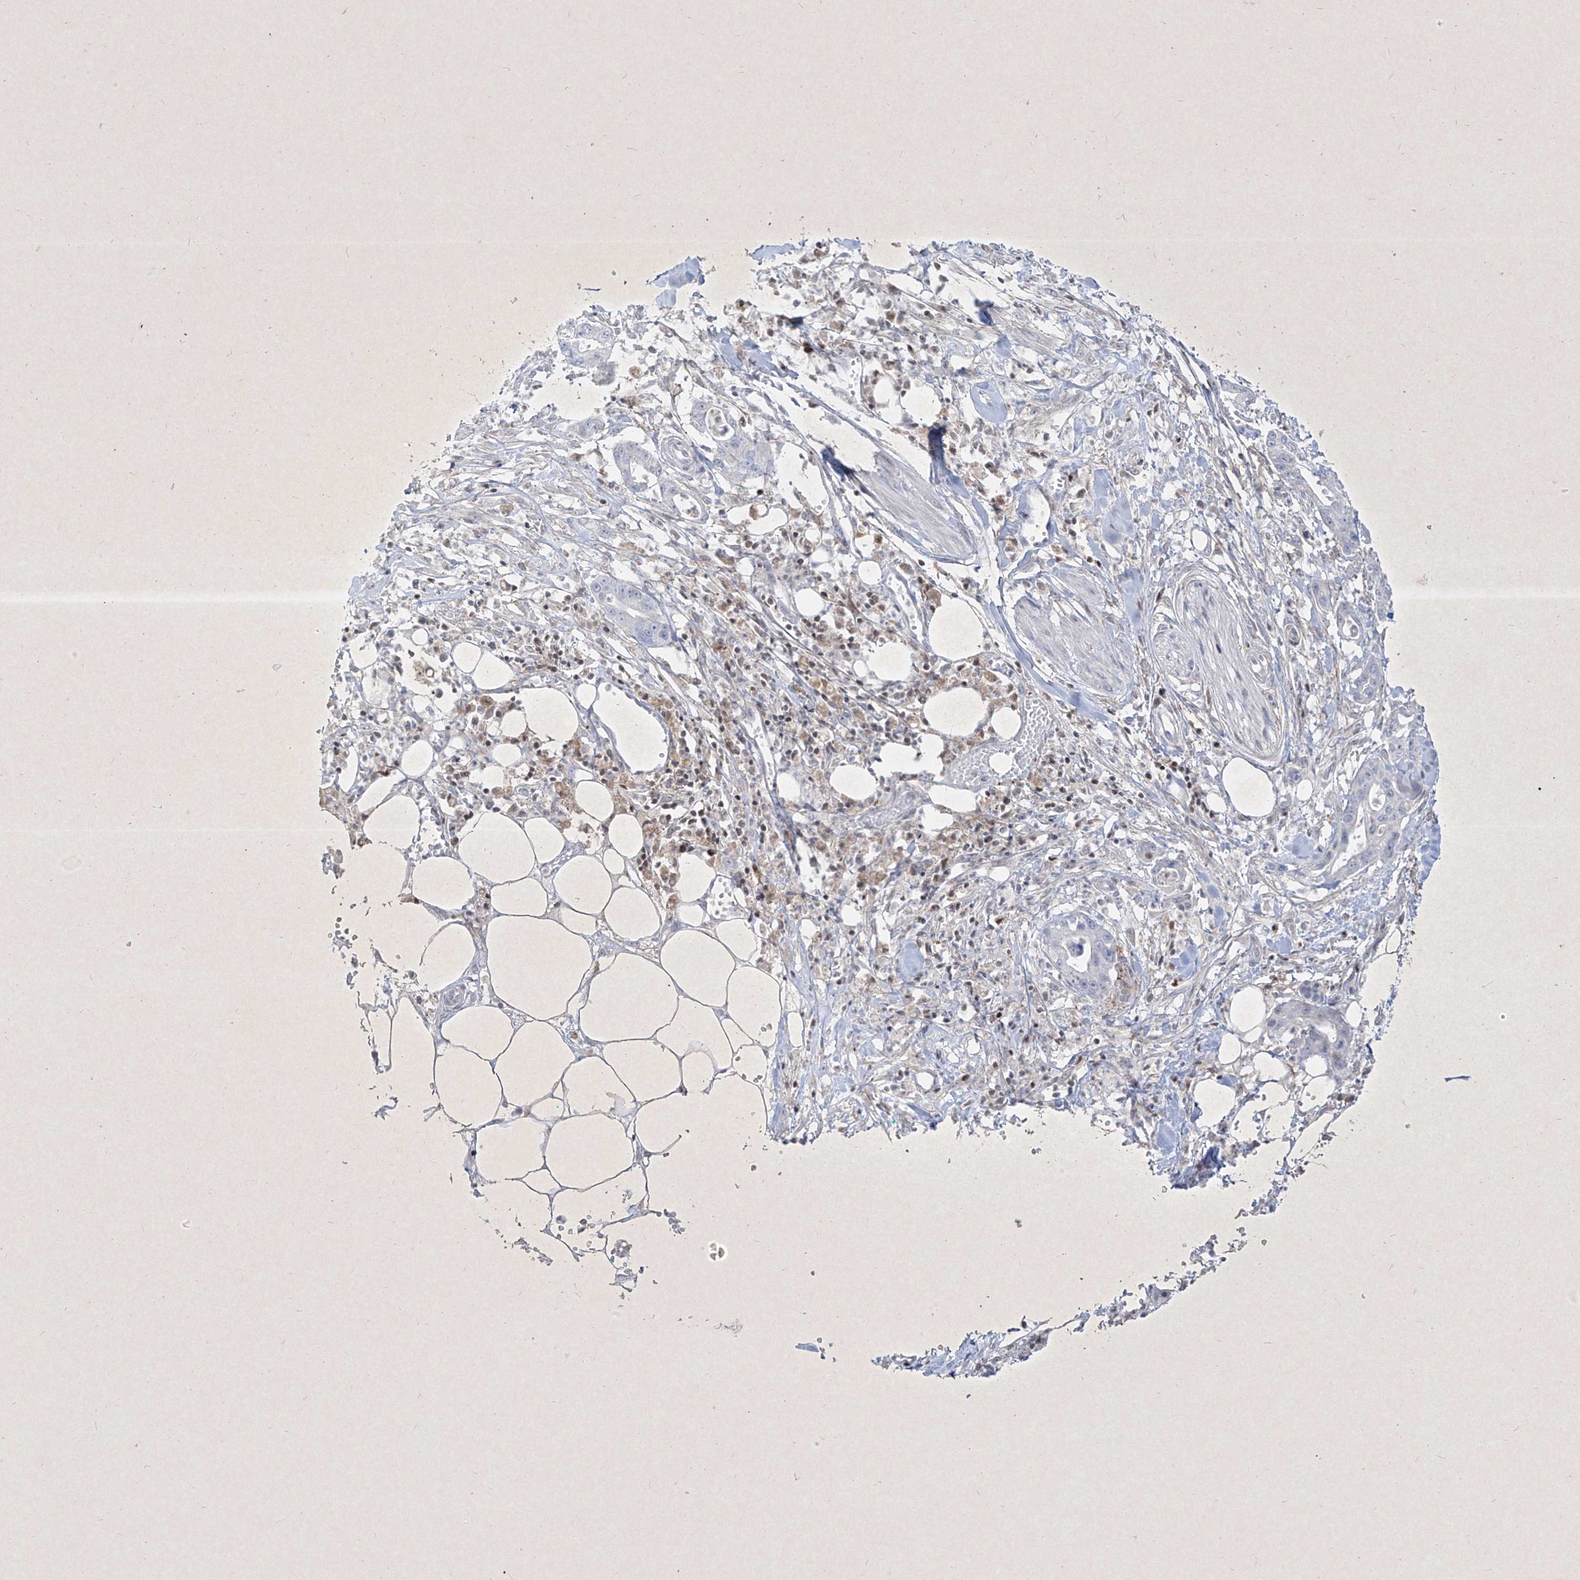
{"staining": {"intensity": "negative", "quantity": "none", "location": "none"}, "tissue": "pancreatic cancer", "cell_type": "Tumor cells", "image_type": "cancer", "snomed": [{"axis": "morphology", "description": "Adenocarcinoma, NOS"}, {"axis": "topography", "description": "Pancreas"}], "caption": "Histopathology image shows no significant protein staining in tumor cells of adenocarcinoma (pancreatic).", "gene": "PSMB10", "patient": {"sex": "male", "age": 68}}